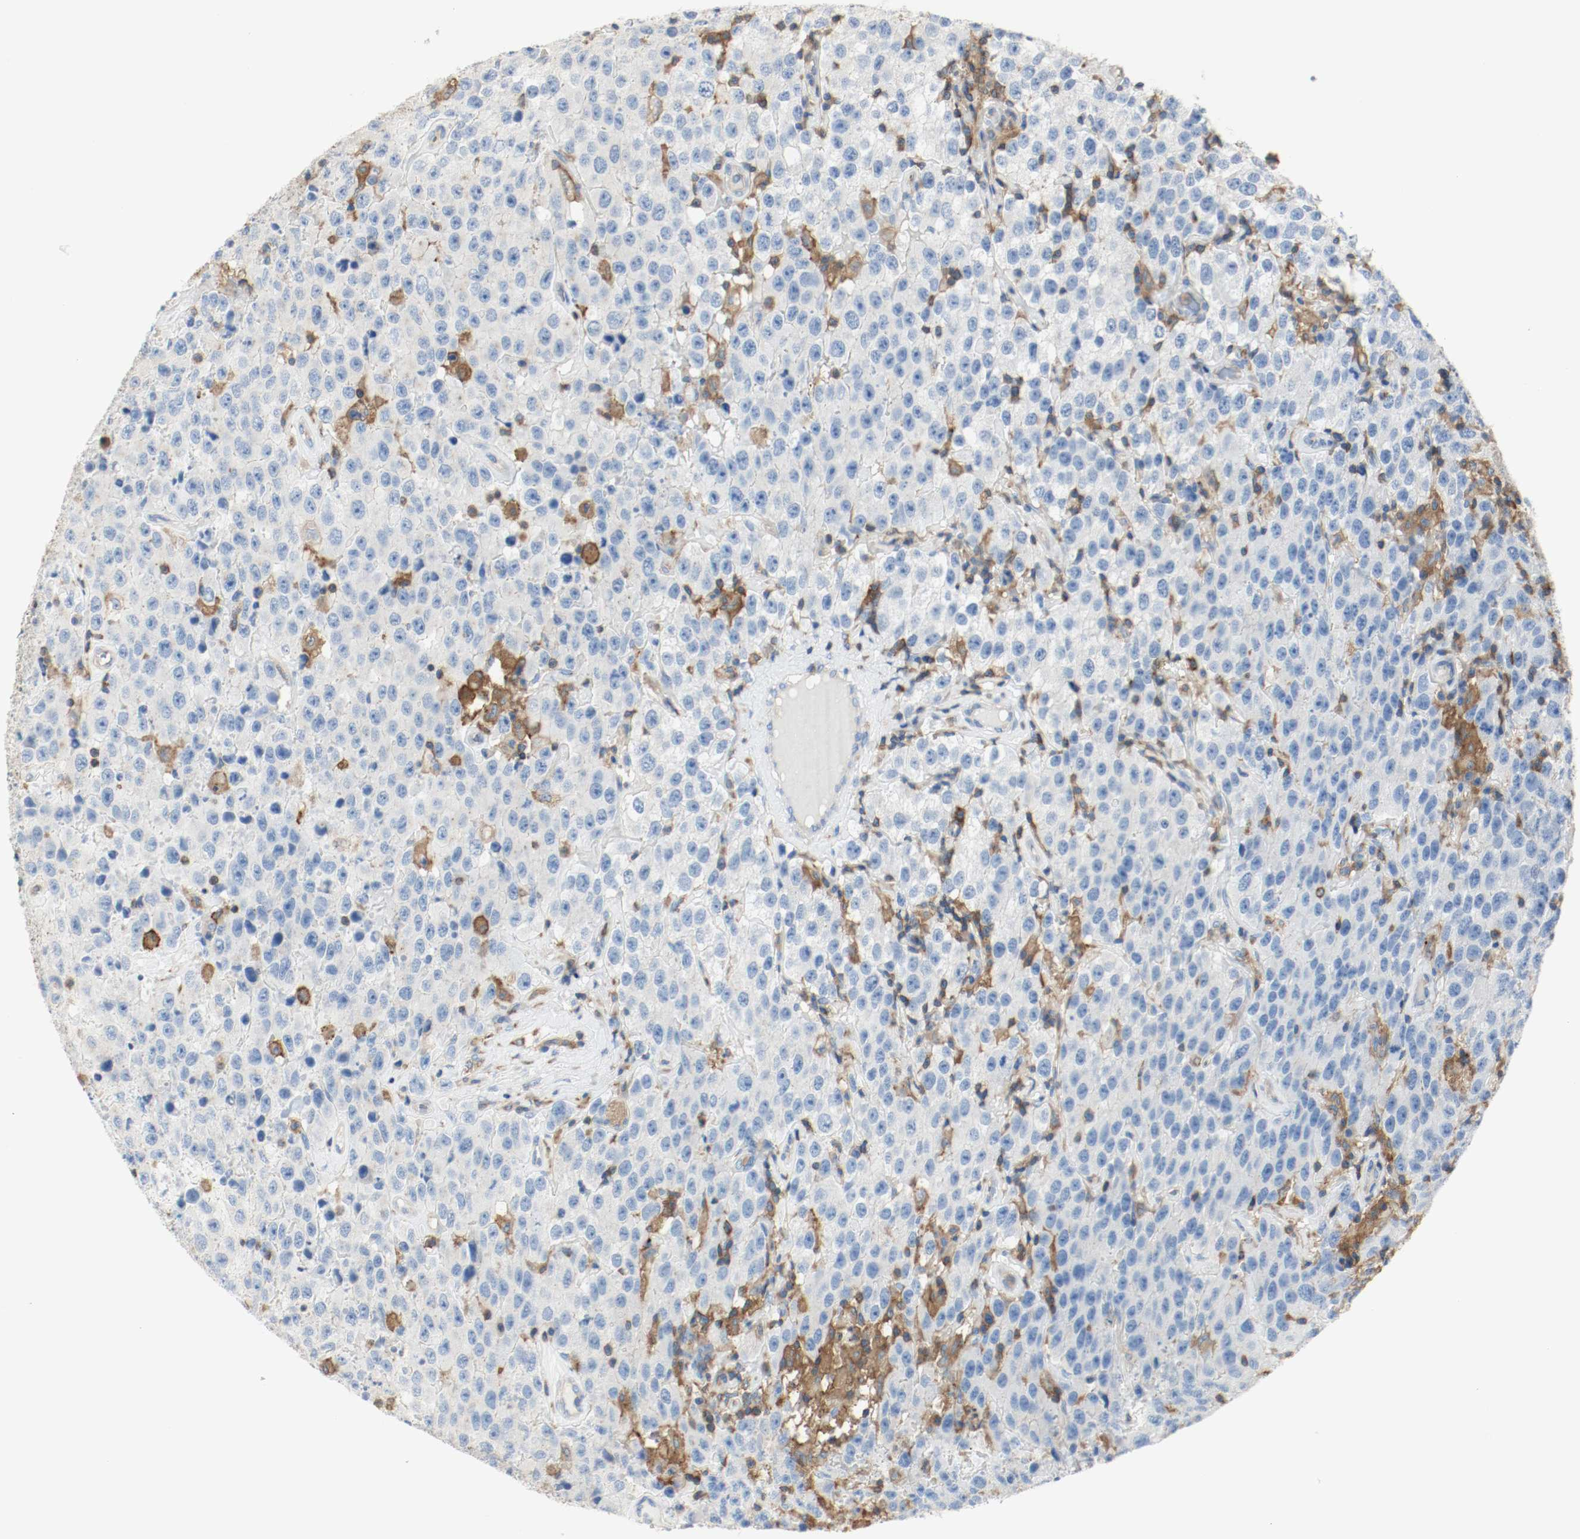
{"staining": {"intensity": "negative", "quantity": "none", "location": "none"}, "tissue": "testis cancer", "cell_type": "Tumor cells", "image_type": "cancer", "snomed": [{"axis": "morphology", "description": "Seminoma, NOS"}, {"axis": "topography", "description": "Testis"}], "caption": "Immunohistochemical staining of testis seminoma shows no significant positivity in tumor cells. Nuclei are stained in blue.", "gene": "ARPC1B", "patient": {"sex": "male", "age": 52}}